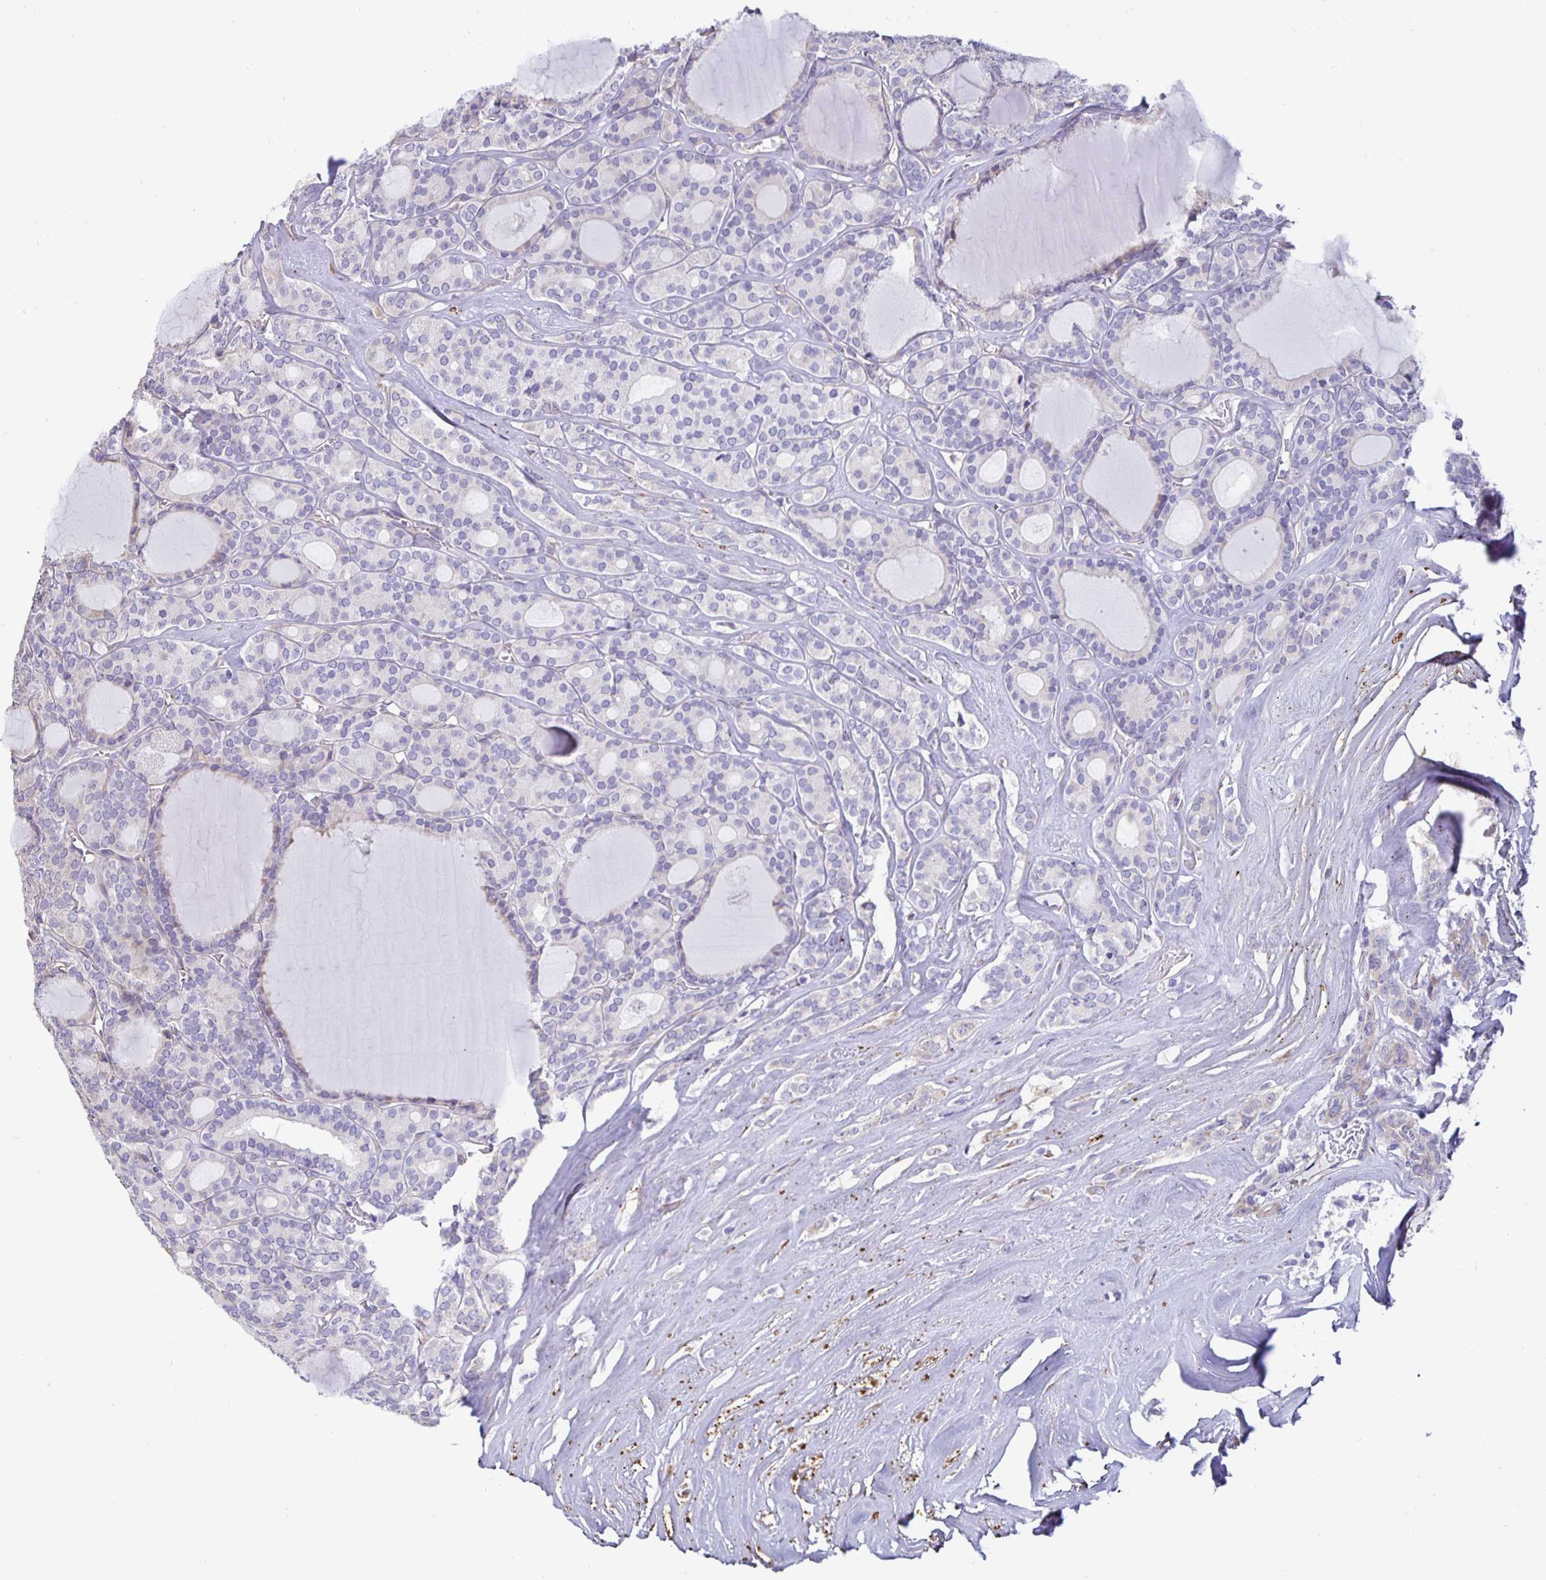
{"staining": {"intensity": "negative", "quantity": "none", "location": "none"}, "tissue": "thyroid cancer", "cell_type": "Tumor cells", "image_type": "cancer", "snomed": [{"axis": "morphology", "description": "Follicular adenoma carcinoma, NOS"}, {"axis": "topography", "description": "Thyroid gland"}], "caption": "IHC of human follicular adenoma carcinoma (thyroid) displays no expression in tumor cells.", "gene": "DNAI2", "patient": {"sex": "male", "age": 74}}